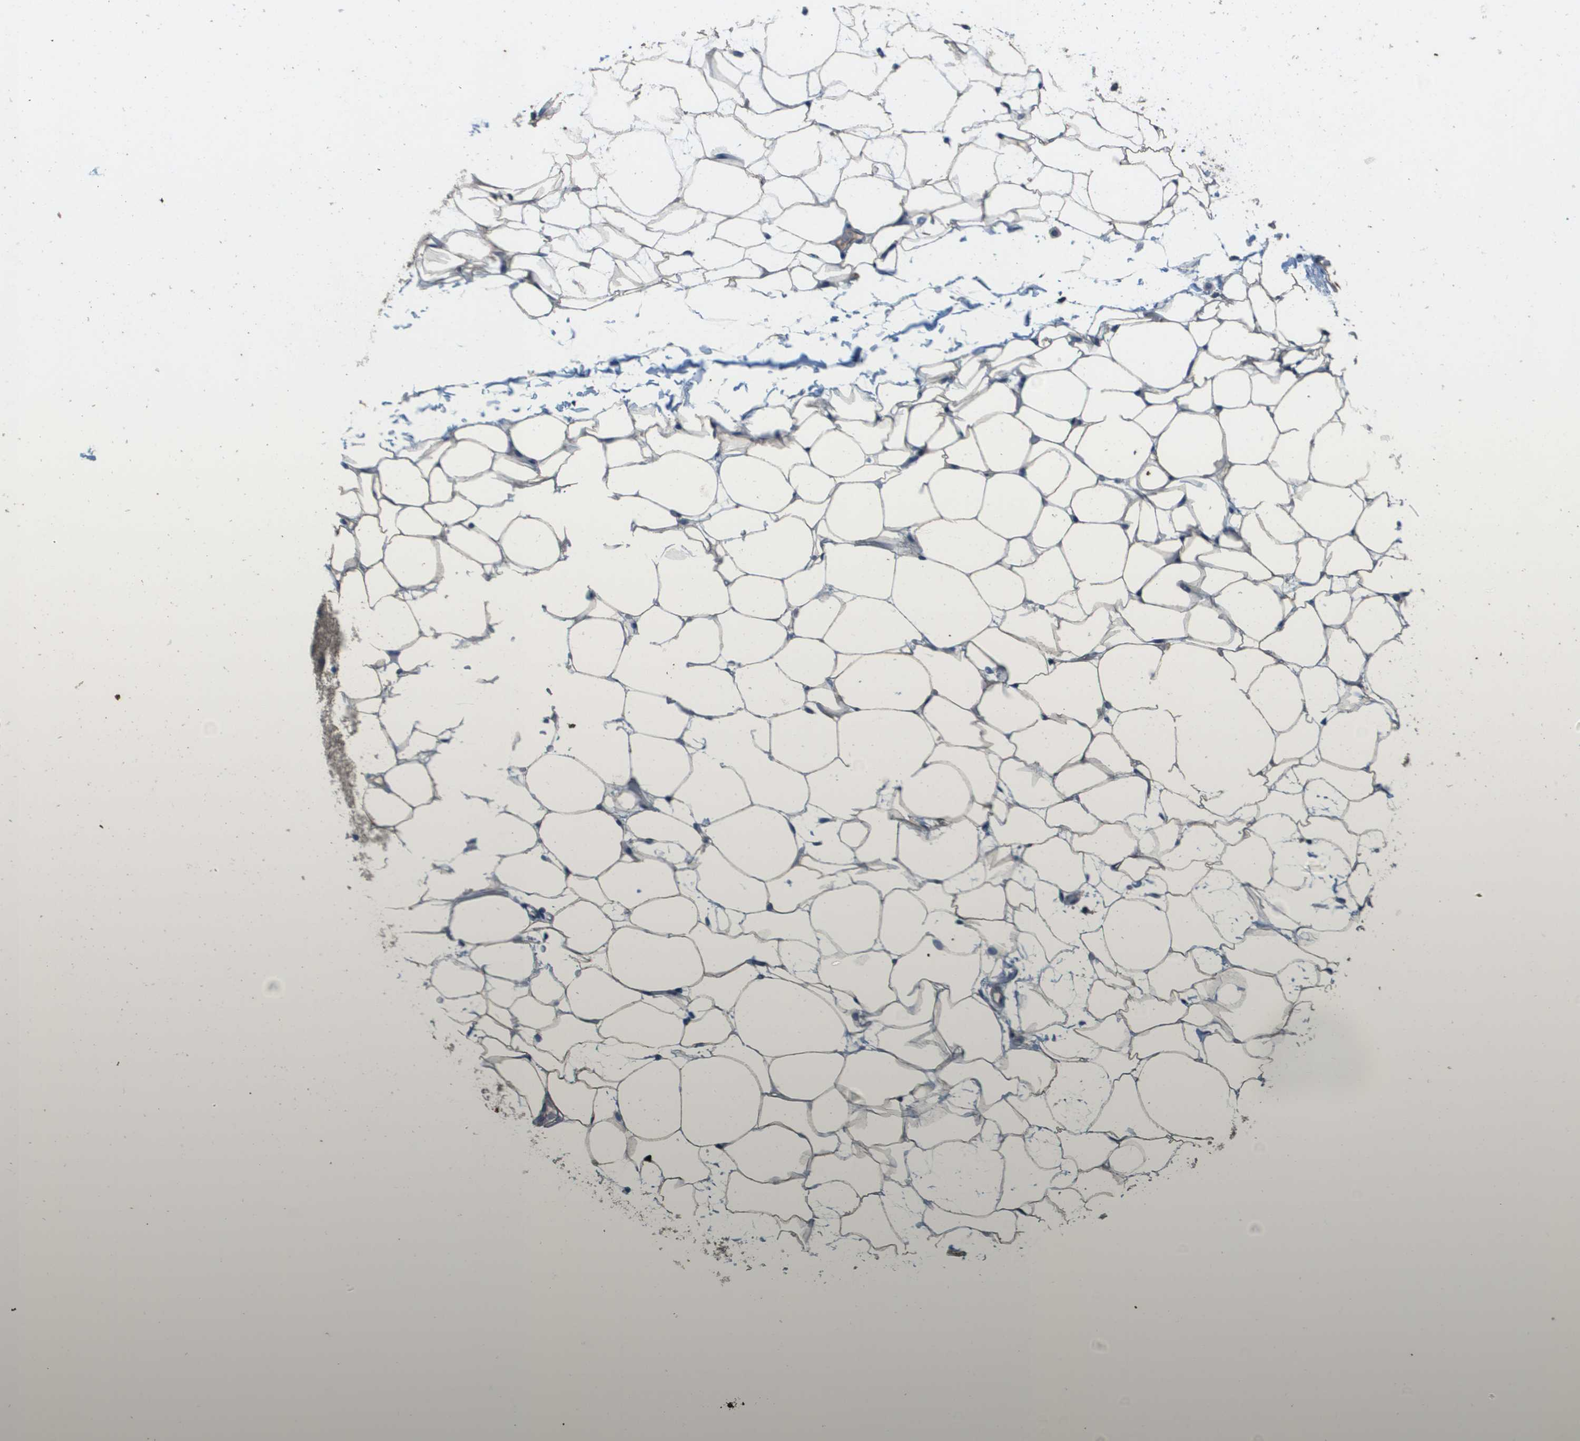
{"staining": {"intensity": "weak", "quantity": "25%-75%", "location": "cytoplasmic/membranous"}, "tissue": "adipose tissue", "cell_type": "Adipocytes", "image_type": "normal", "snomed": [{"axis": "morphology", "description": "Normal tissue, NOS"}, {"axis": "topography", "description": "Breast"}, {"axis": "topography", "description": "Soft tissue"}], "caption": "The image demonstrates staining of normal adipose tissue, revealing weak cytoplasmic/membranous protein expression (brown color) within adipocytes. (brown staining indicates protein expression, while blue staining denotes nuclei).", "gene": "KRT23", "patient": {"sex": "female", "age": 75}}